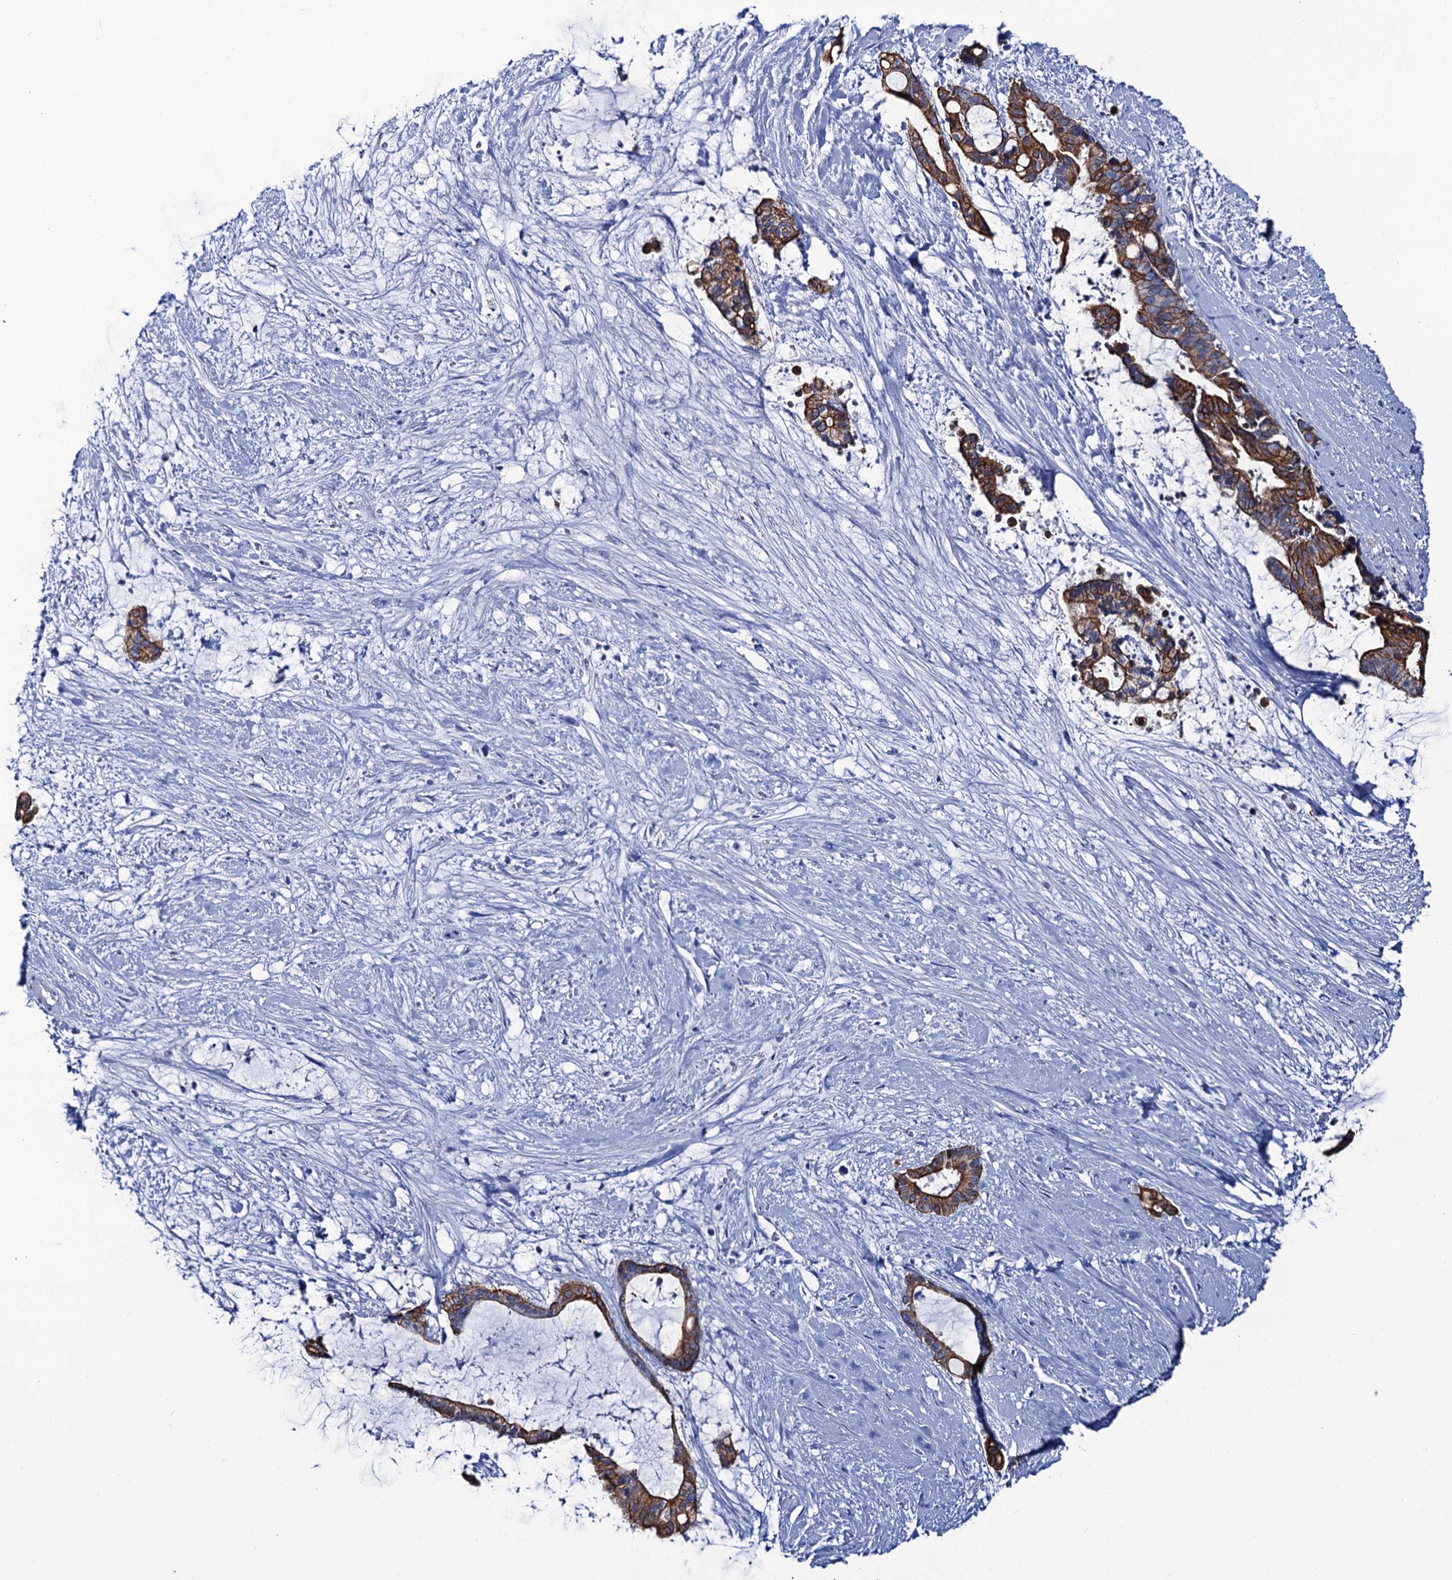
{"staining": {"intensity": "strong", "quantity": ">75%", "location": "cytoplasmic/membranous"}, "tissue": "liver cancer", "cell_type": "Tumor cells", "image_type": "cancer", "snomed": [{"axis": "morphology", "description": "Normal tissue, NOS"}, {"axis": "morphology", "description": "Cholangiocarcinoma"}, {"axis": "topography", "description": "Liver"}, {"axis": "topography", "description": "Peripheral nerve tissue"}], "caption": "Brown immunohistochemical staining in human liver cancer demonstrates strong cytoplasmic/membranous expression in about >75% of tumor cells.", "gene": "RAB3IP", "patient": {"sex": "female", "age": 73}}